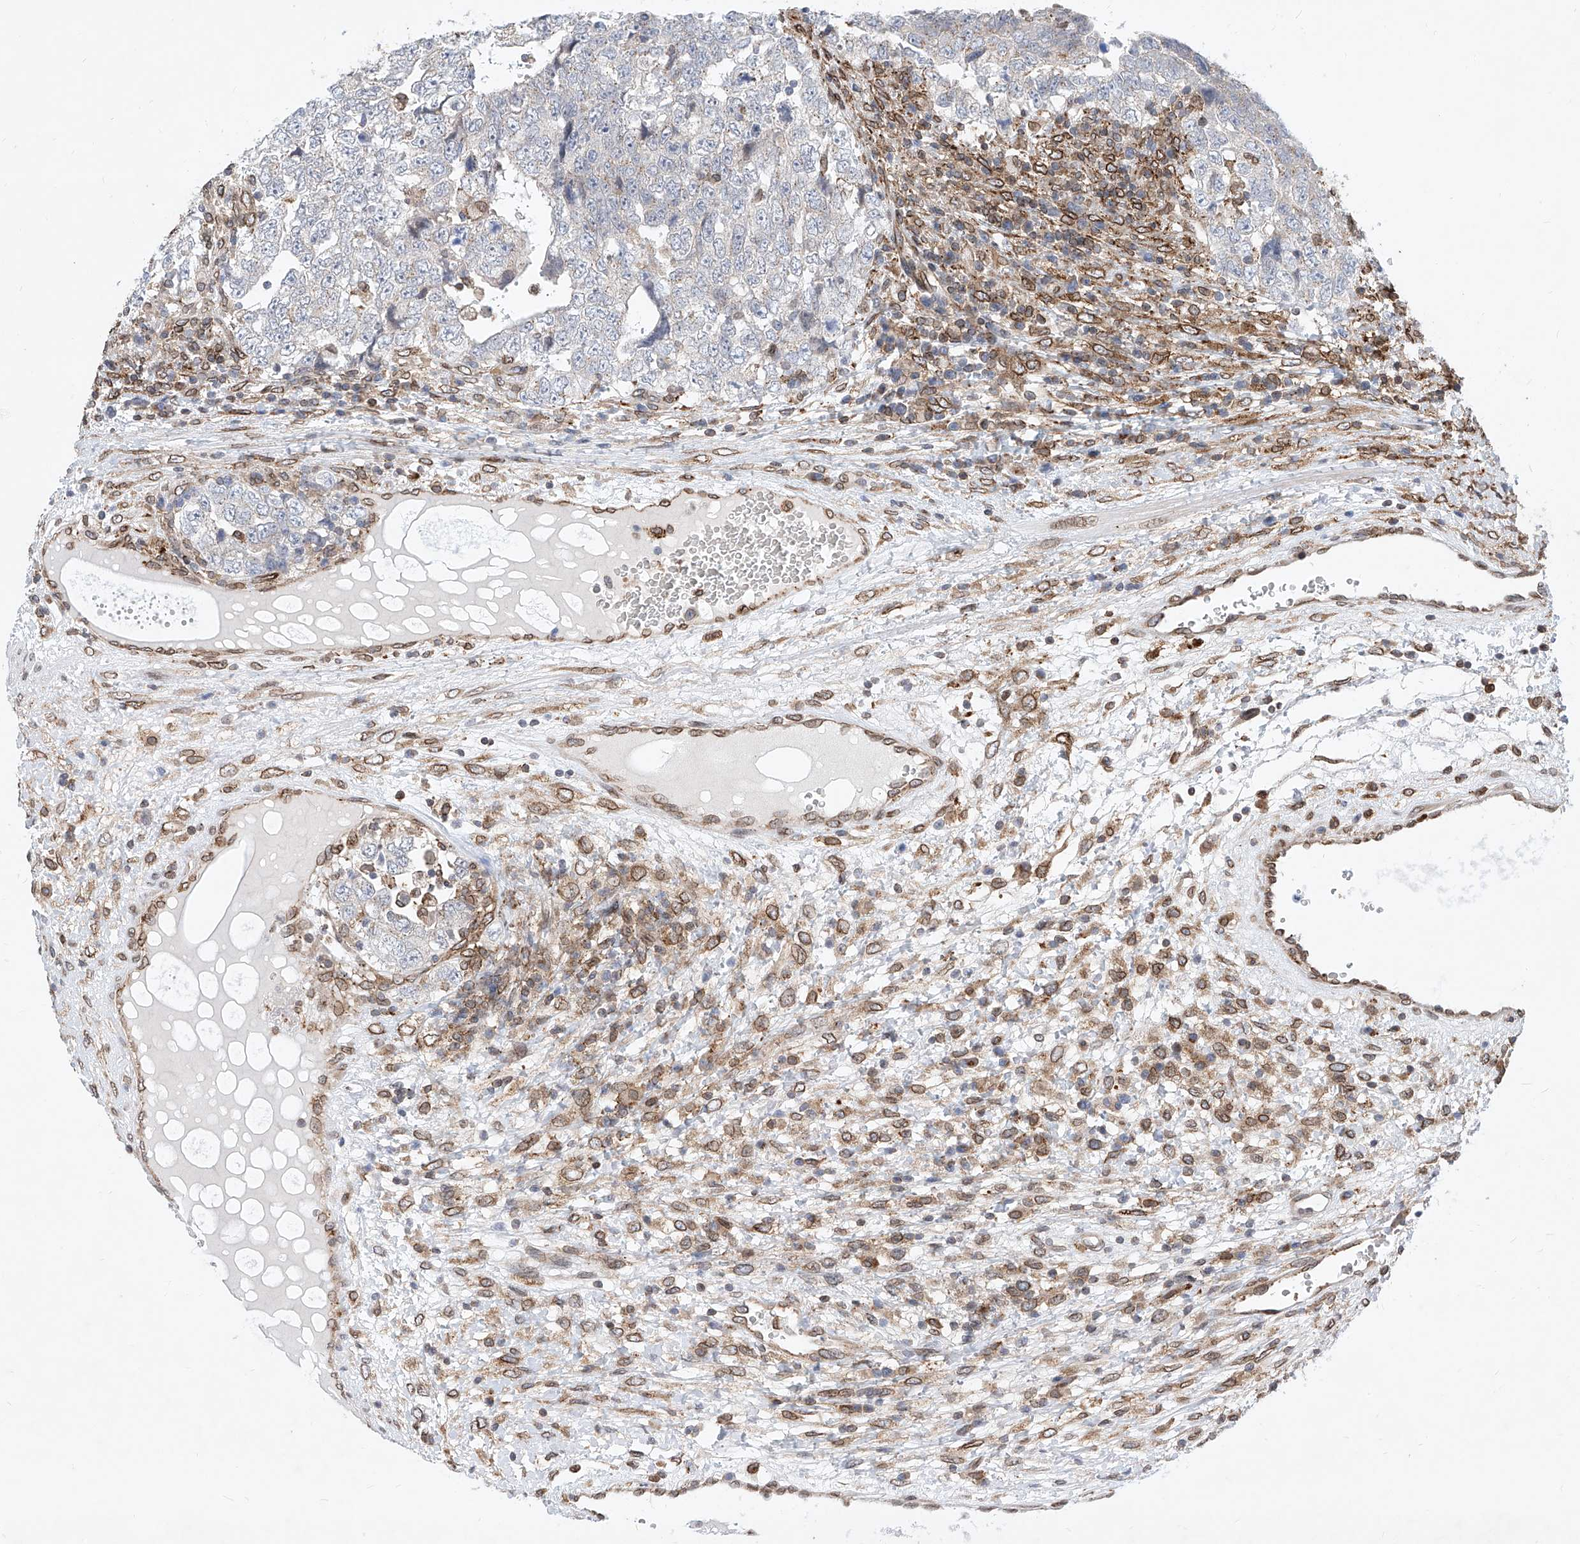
{"staining": {"intensity": "negative", "quantity": "none", "location": "none"}, "tissue": "testis cancer", "cell_type": "Tumor cells", "image_type": "cancer", "snomed": [{"axis": "morphology", "description": "Carcinoma, Embryonal, NOS"}, {"axis": "topography", "description": "Testis"}], "caption": "This photomicrograph is of embryonal carcinoma (testis) stained with IHC to label a protein in brown with the nuclei are counter-stained blue. There is no positivity in tumor cells.", "gene": "MX2", "patient": {"sex": "male", "age": 37}}